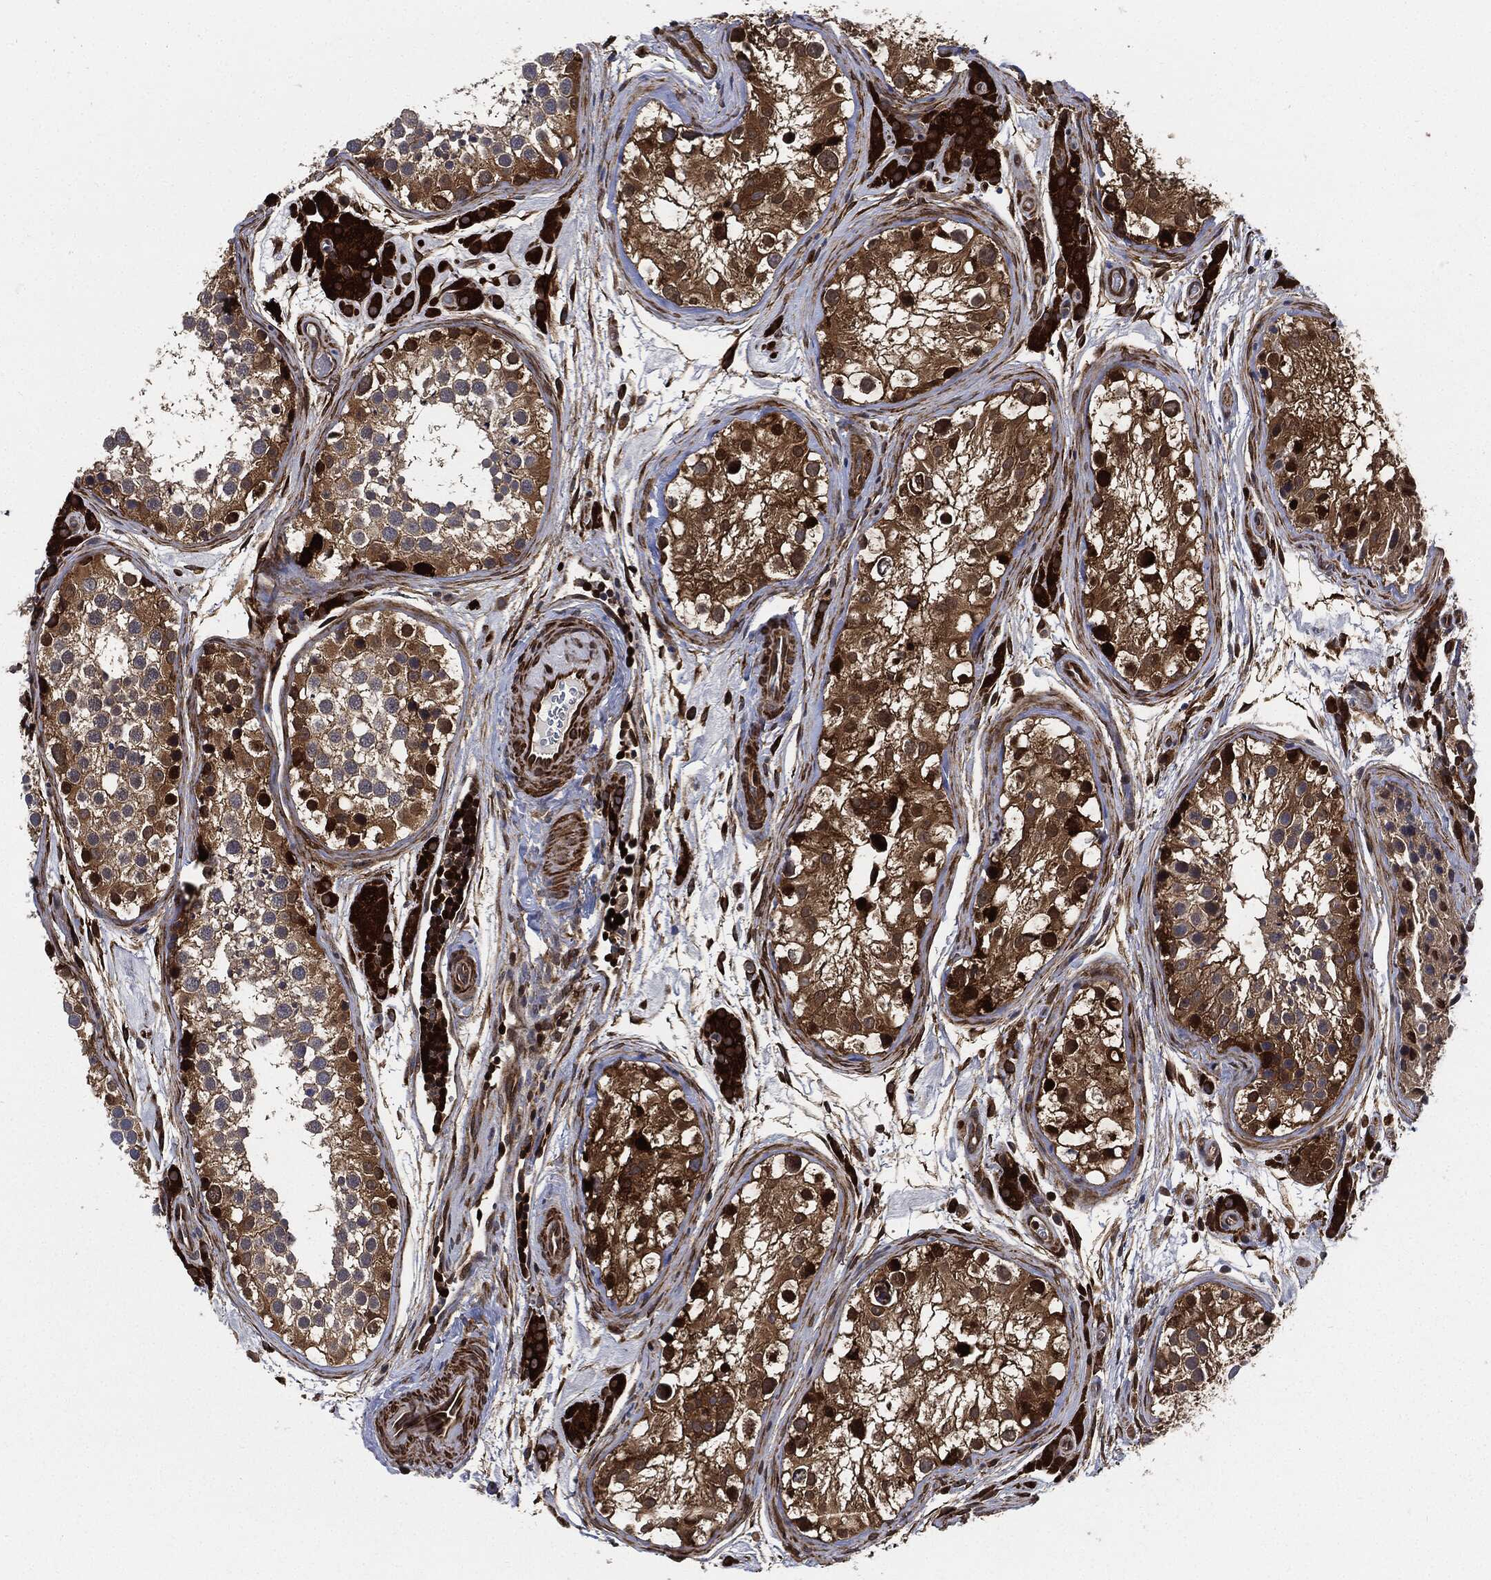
{"staining": {"intensity": "moderate", "quantity": ">75%", "location": "cytoplasmic/membranous"}, "tissue": "testis", "cell_type": "Cells in seminiferous ducts", "image_type": "normal", "snomed": [{"axis": "morphology", "description": "Normal tissue, NOS"}, {"axis": "topography", "description": "Testis"}], "caption": "IHC of benign testis displays medium levels of moderate cytoplasmic/membranous expression in approximately >75% of cells in seminiferous ducts.", "gene": "PRDX2", "patient": {"sex": "male", "age": 31}}